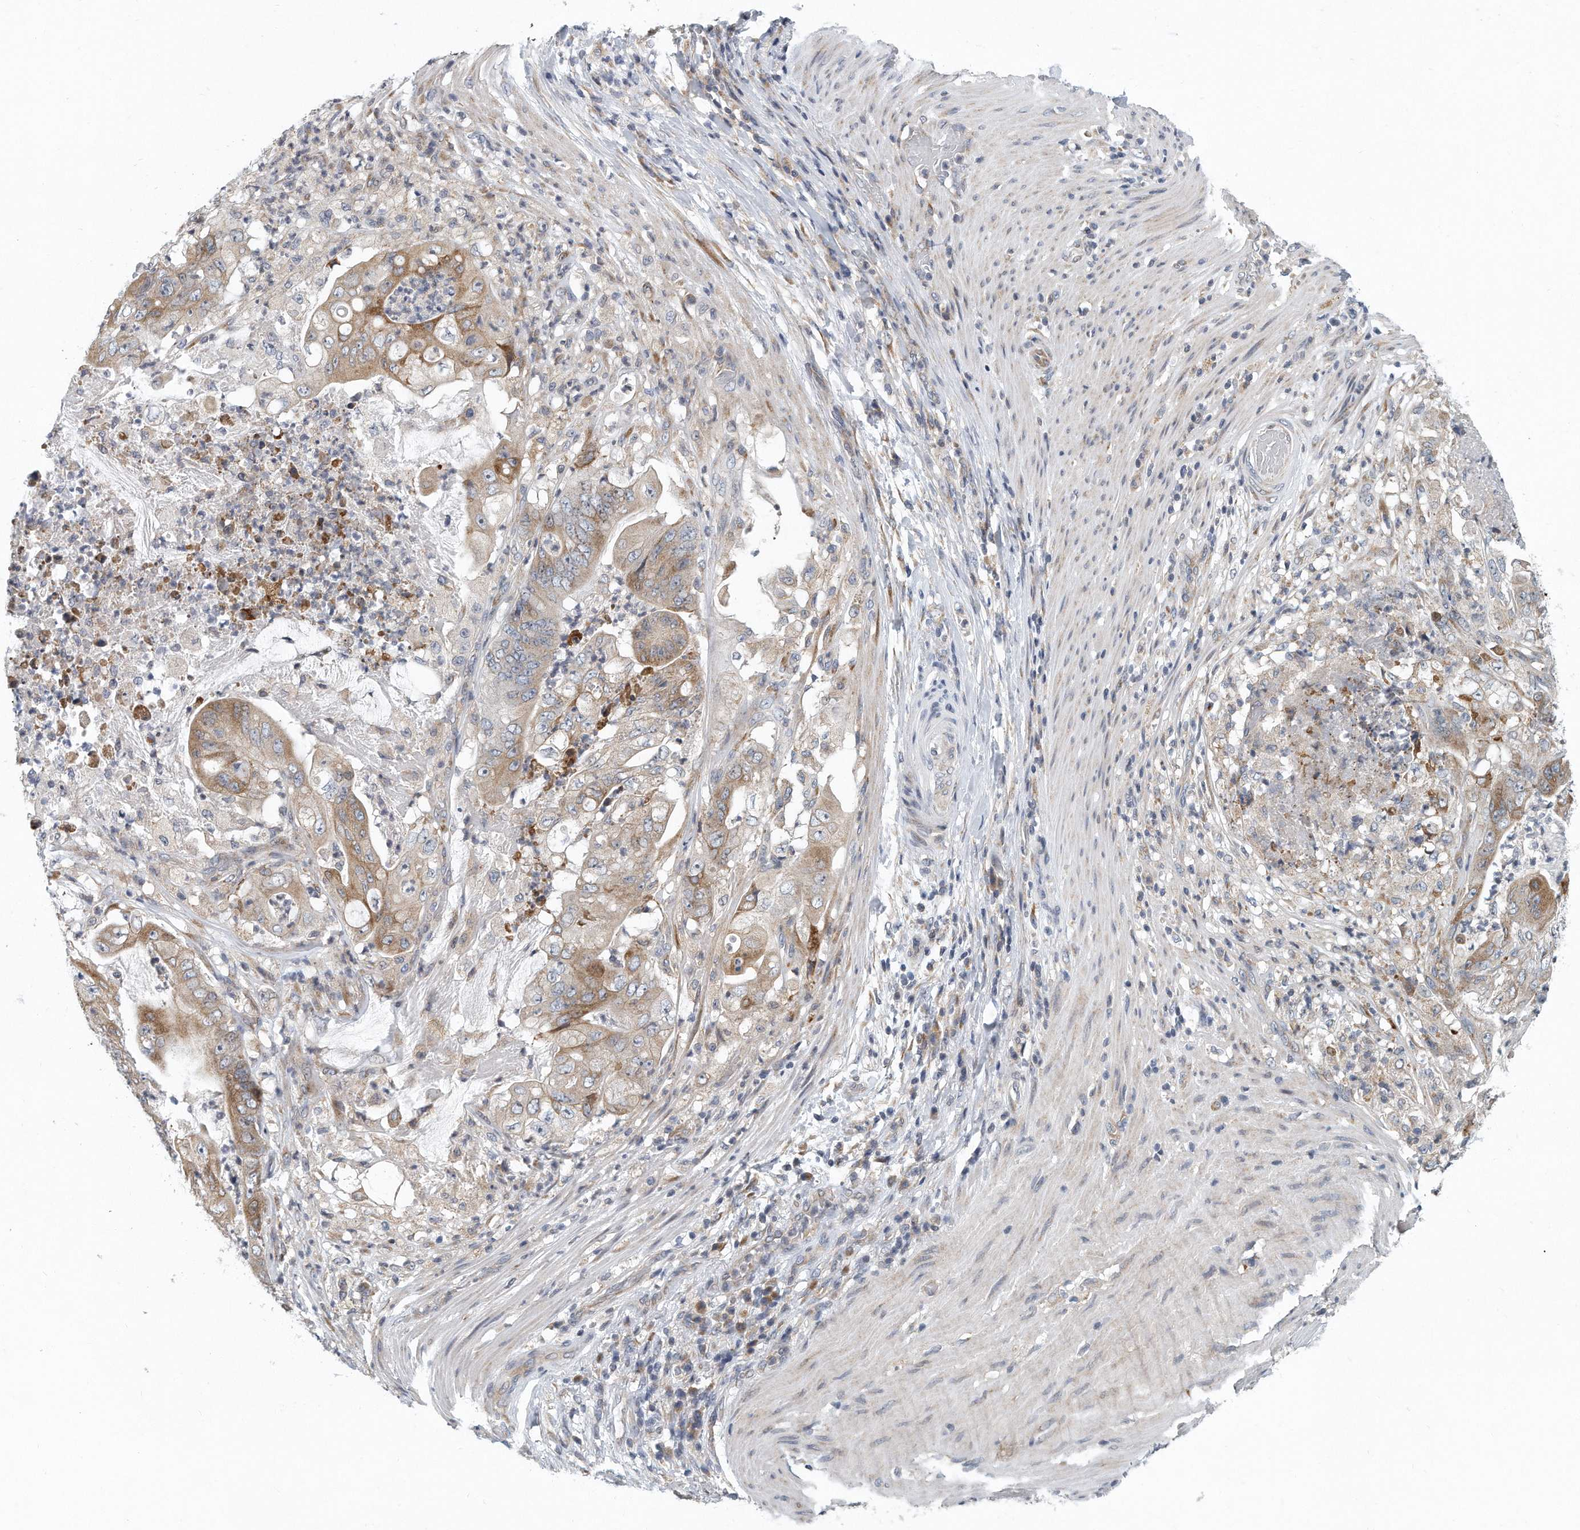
{"staining": {"intensity": "moderate", "quantity": "25%-75%", "location": "cytoplasmic/membranous"}, "tissue": "stomach cancer", "cell_type": "Tumor cells", "image_type": "cancer", "snomed": [{"axis": "morphology", "description": "Adenocarcinoma, NOS"}, {"axis": "topography", "description": "Stomach"}], "caption": "A high-resolution histopathology image shows immunohistochemistry (IHC) staining of stomach cancer, which shows moderate cytoplasmic/membranous expression in approximately 25%-75% of tumor cells. Nuclei are stained in blue.", "gene": "VLDLR", "patient": {"sex": "female", "age": 73}}